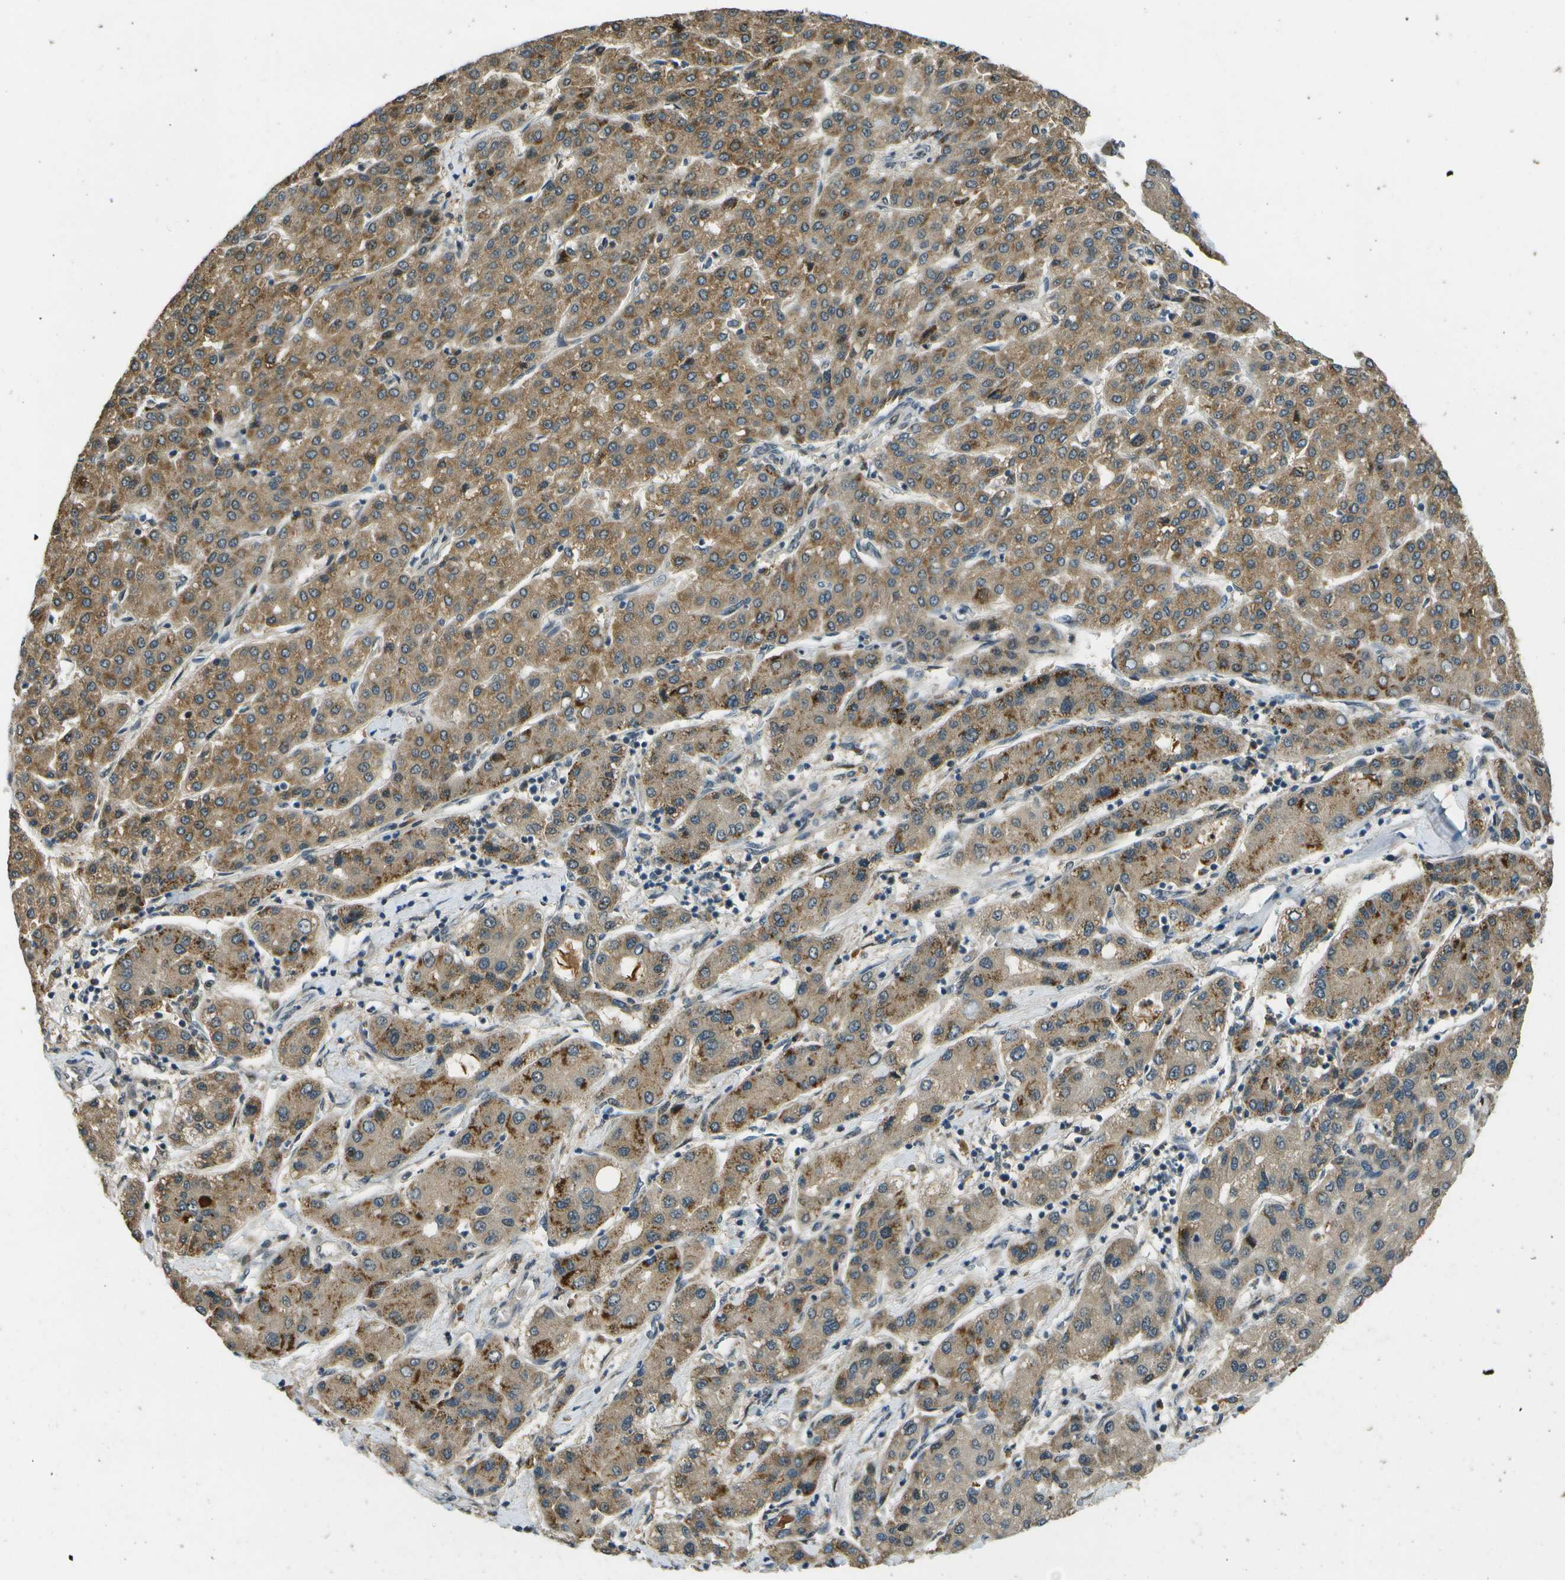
{"staining": {"intensity": "moderate", "quantity": ">75%", "location": "cytoplasmic/membranous"}, "tissue": "liver cancer", "cell_type": "Tumor cells", "image_type": "cancer", "snomed": [{"axis": "morphology", "description": "Carcinoma, Hepatocellular, NOS"}, {"axis": "topography", "description": "Liver"}], "caption": "Immunohistochemical staining of human liver cancer (hepatocellular carcinoma) shows medium levels of moderate cytoplasmic/membranous positivity in about >75% of tumor cells.", "gene": "GANC", "patient": {"sex": "male", "age": 65}}